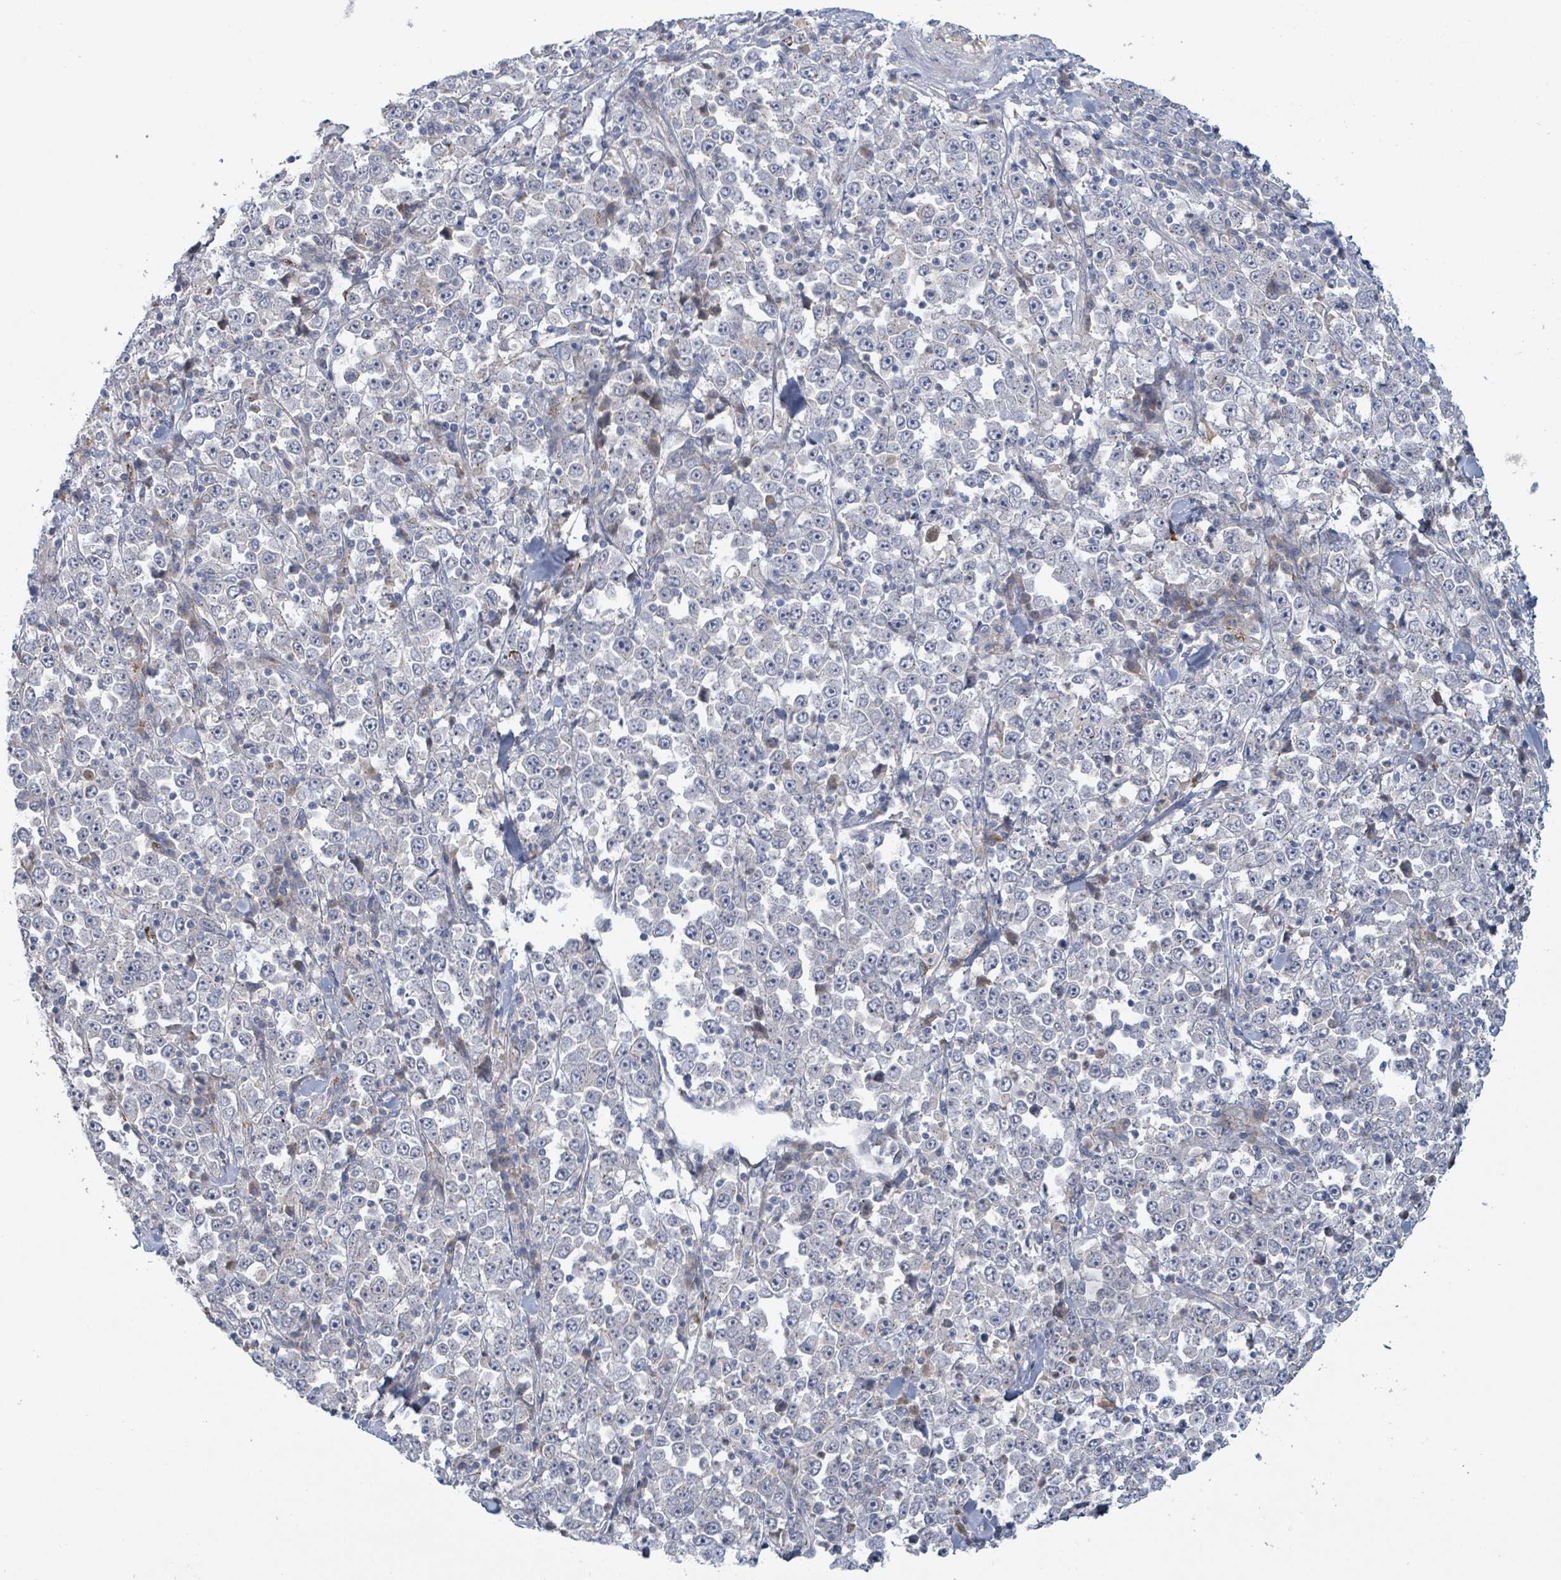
{"staining": {"intensity": "negative", "quantity": "none", "location": "none"}, "tissue": "stomach cancer", "cell_type": "Tumor cells", "image_type": "cancer", "snomed": [{"axis": "morphology", "description": "Normal tissue, NOS"}, {"axis": "morphology", "description": "Adenocarcinoma, NOS"}, {"axis": "topography", "description": "Stomach, upper"}, {"axis": "topography", "description": "Stomach"}], "caption": "Immunohistochemistry image of neoplastic tissue: stomach adenocarcinoma stained with DAB reveals no significant protein positivity in tumor cells.", "gene": "COL5A3", "patient": {"sex": "male", "age": 59}}